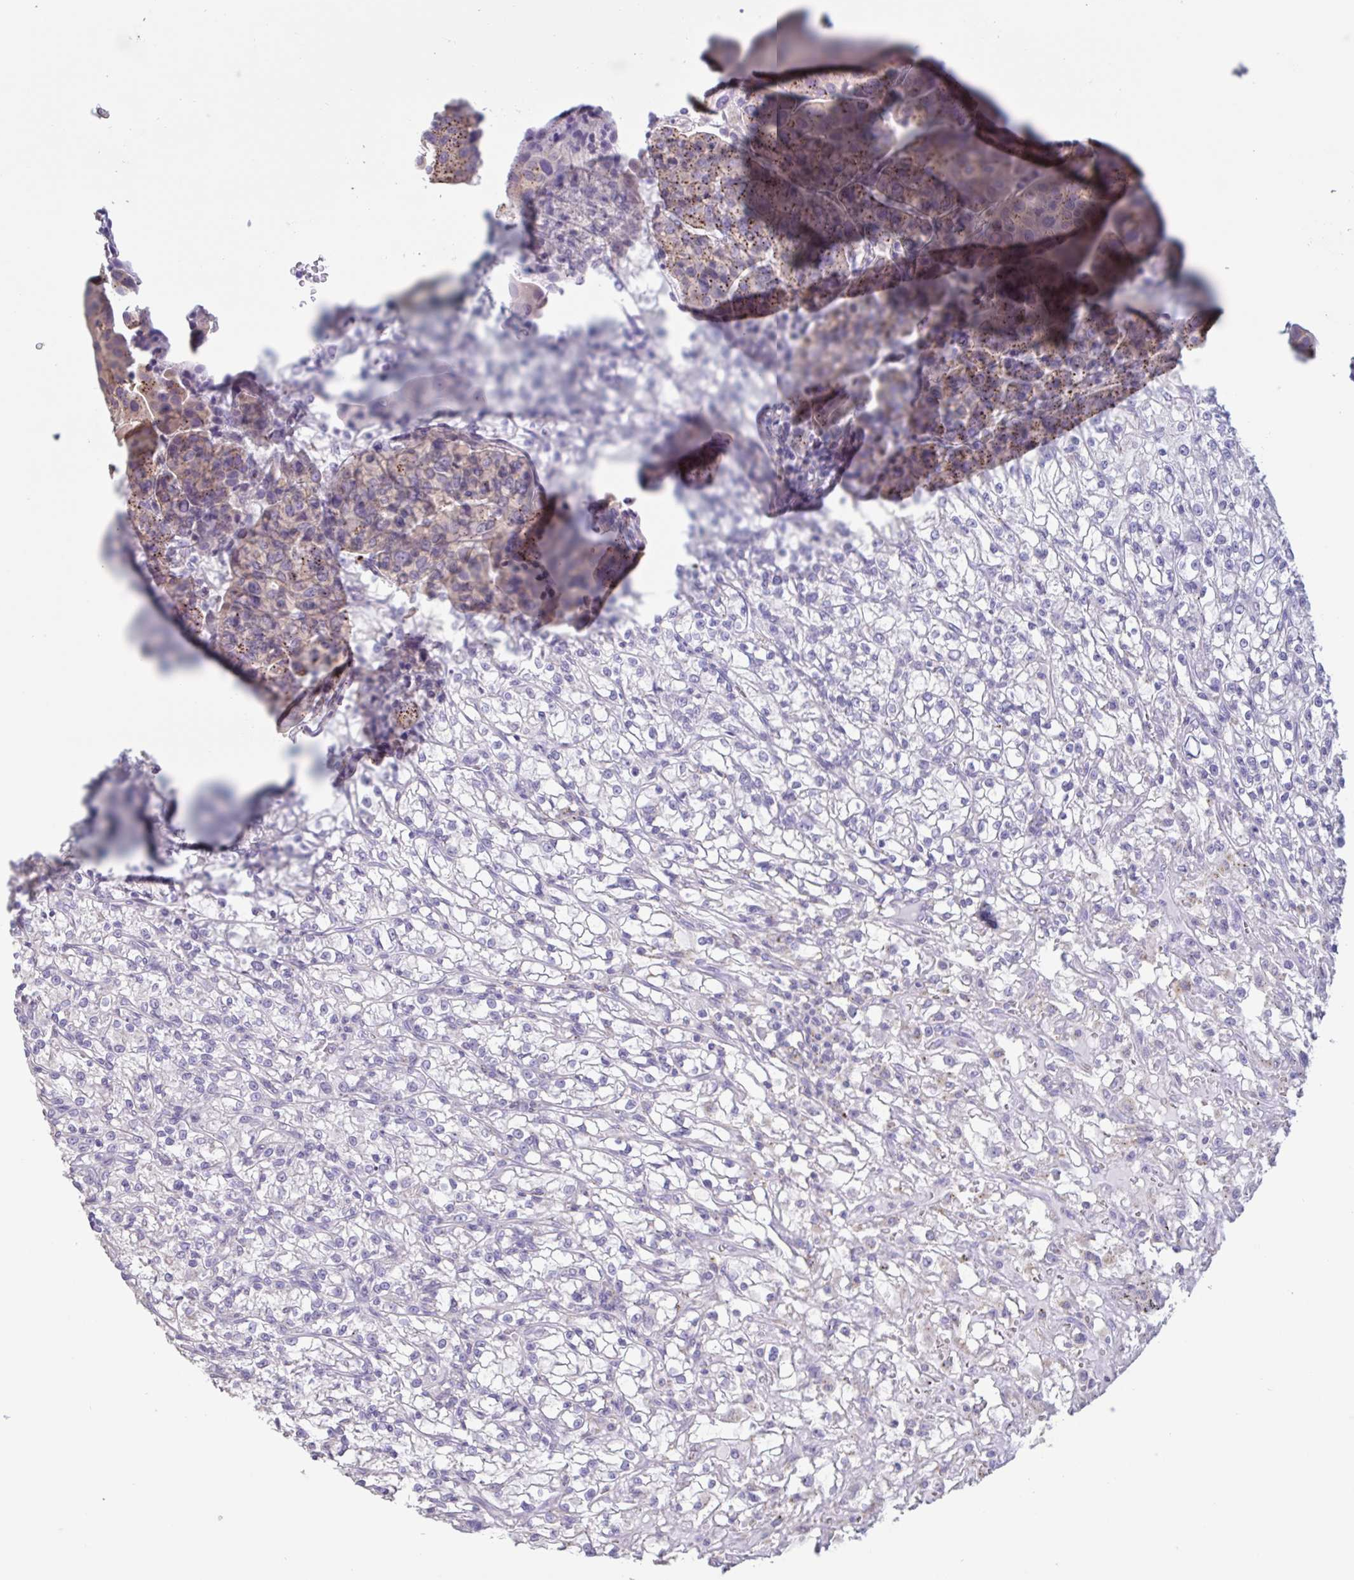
{"staining": {"intensity": "negative", "quantity": "none", "location": "none"}, "tissue": "renal cancer", "cell_type": "Tumor cells", "image_type": "cancer", "snomed": [{"axis": "morphology", "description": "Adenocarcinoma, NOS"}, {"axis": "topography", "description": "Kidney"}], "caption": "Immunohistochemistry (IHC) micrograph of renal cancer (adenocarcinoma) stained for a protein (brown), which exhibits no expression in tumor cells.", "gene": "CHMP5", "patient": {"sex": "female", "age": 59}}